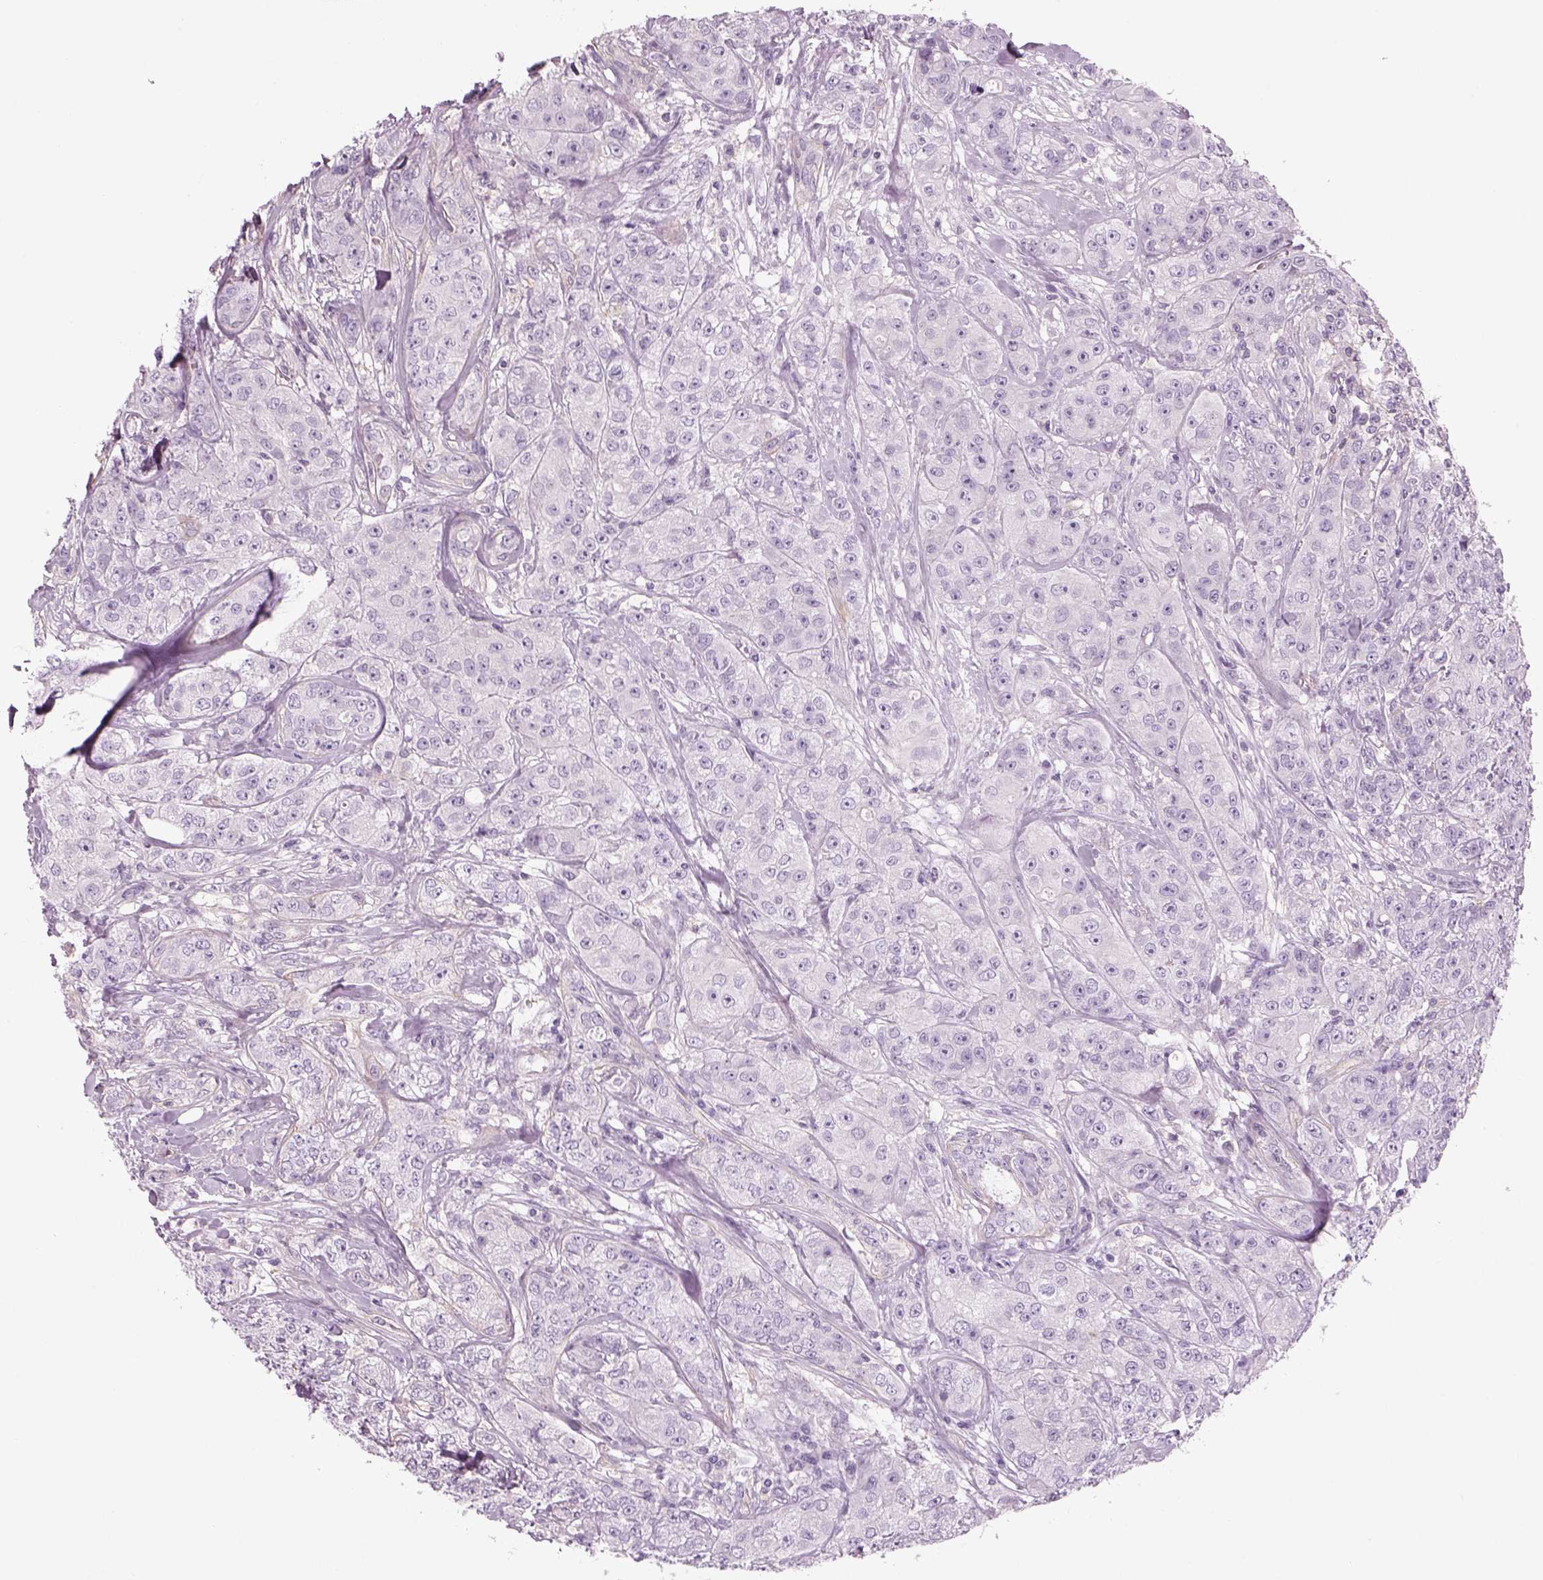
{"staining": {"intensity": "negative", "quantity": "none", "location": "none"}, "tissue": "breast cancer", "cell_type": "Tumor cells", "image_type": "cancer", "snomed": [{"axis": "morphology", "description": "Duct carcinoma"}, {"axis": "topography", "description": "Breast"}], "caption": "Tumor cells are negative for brown protein staining in breast intraductal carcinoma. Brightfield microscopy of immunohistochemistry (IHC) stained with DAB (brown) and hematoxylin (blue), captured at high magnification.", "gene": "SLC1A7", "patient": {"sex": "female", "age": 43}}